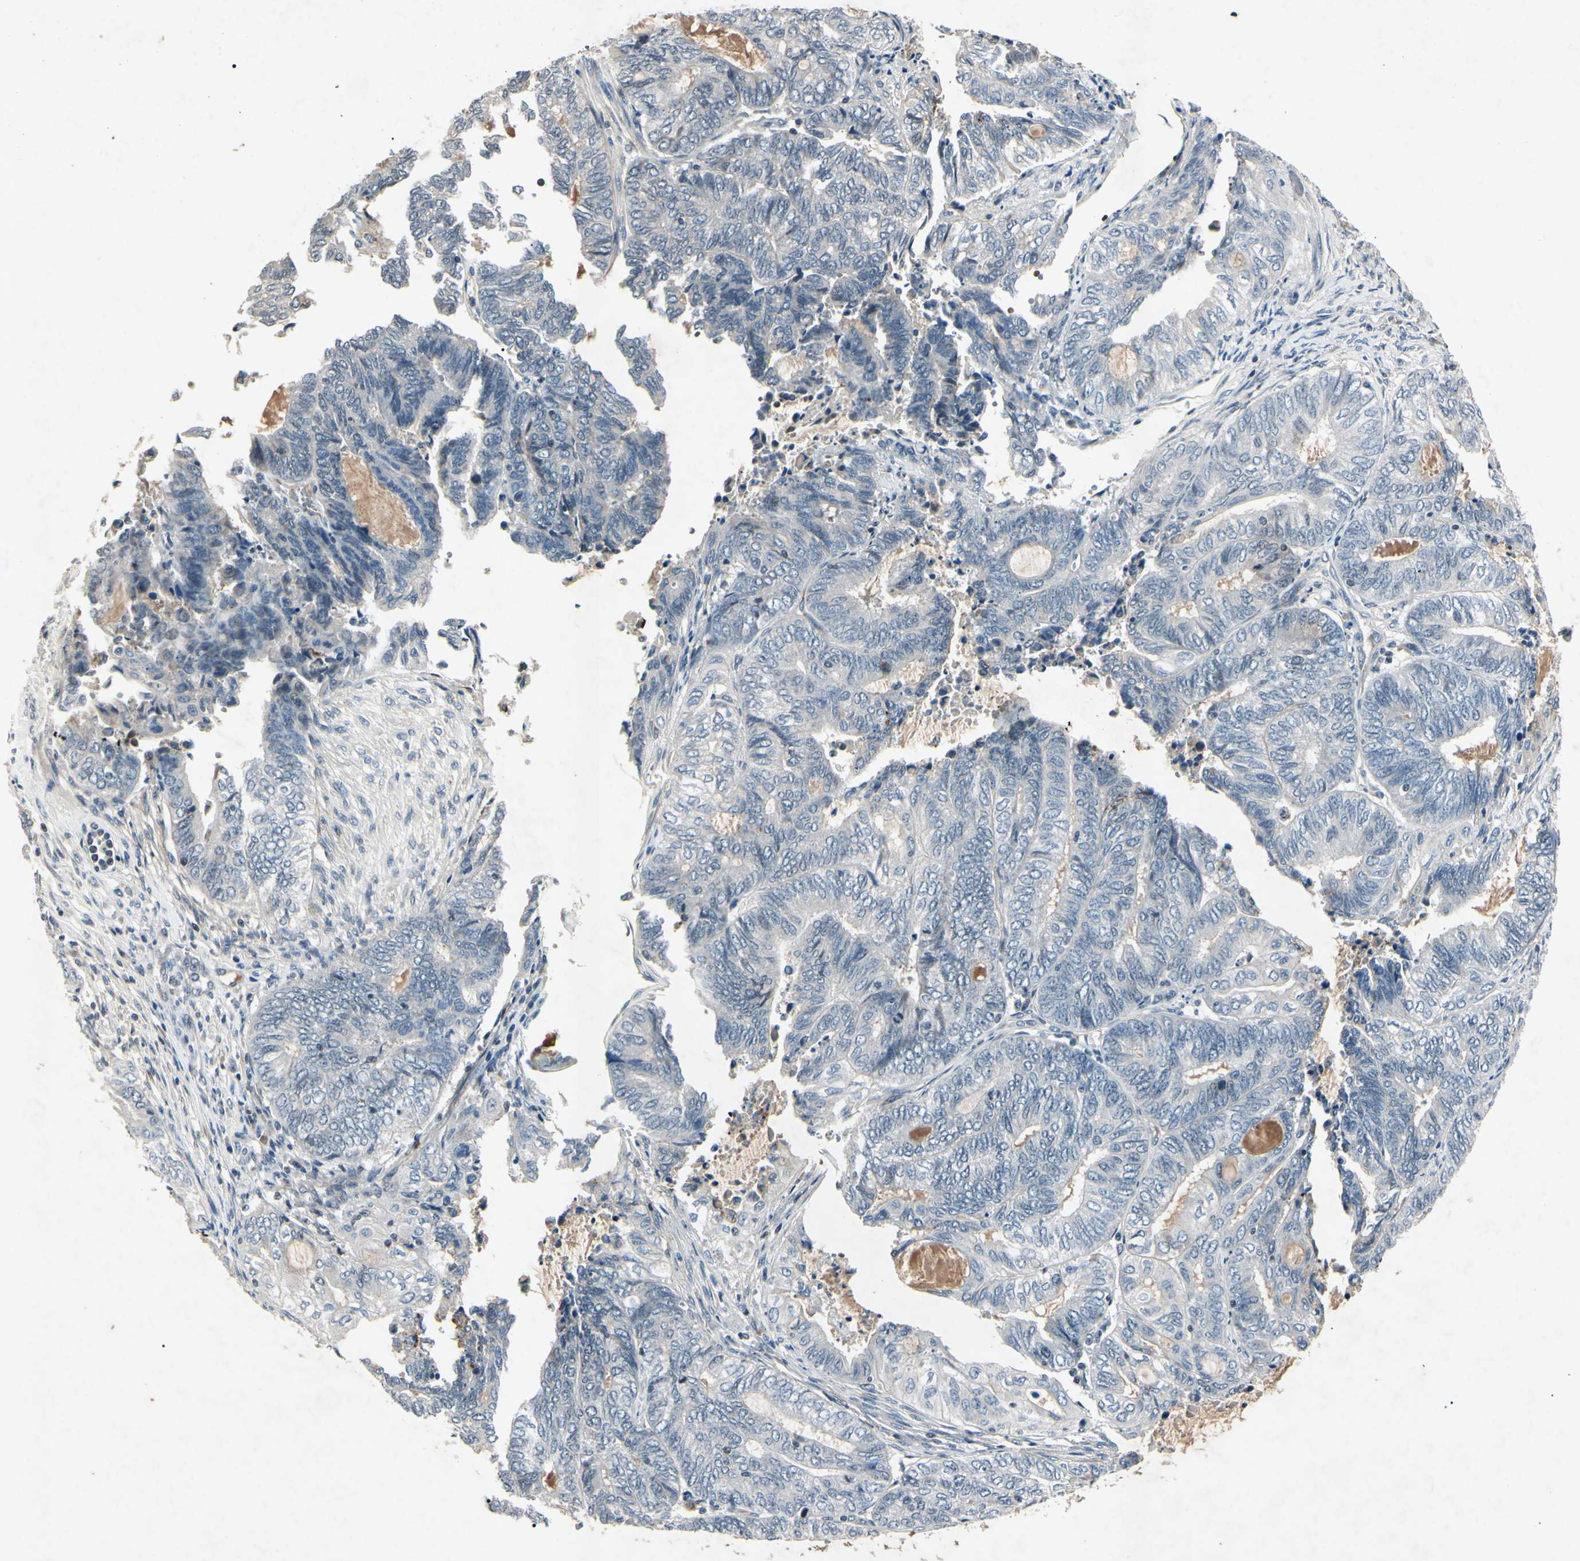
{"staining": {"intensity": "negative", "quantity": "none", "location": "none"}, "tissue": "endometrial cancer", "cell_type": "Tumor cells", "image_type": "cancer", "snomed": [{"axis": "morphology", "description": "Adenocarcinoma, NOS"}, {"axis": "topography", "description": "Uterus"}, {"axis": "topography", "description": "Endometrium"}], "caption": "An image of human endometrial cancer (adenocarcinoma) is negative for staining in tumor cells.", "gene": "AEBP1", "patient": {"sex": "female", "age": 70}}